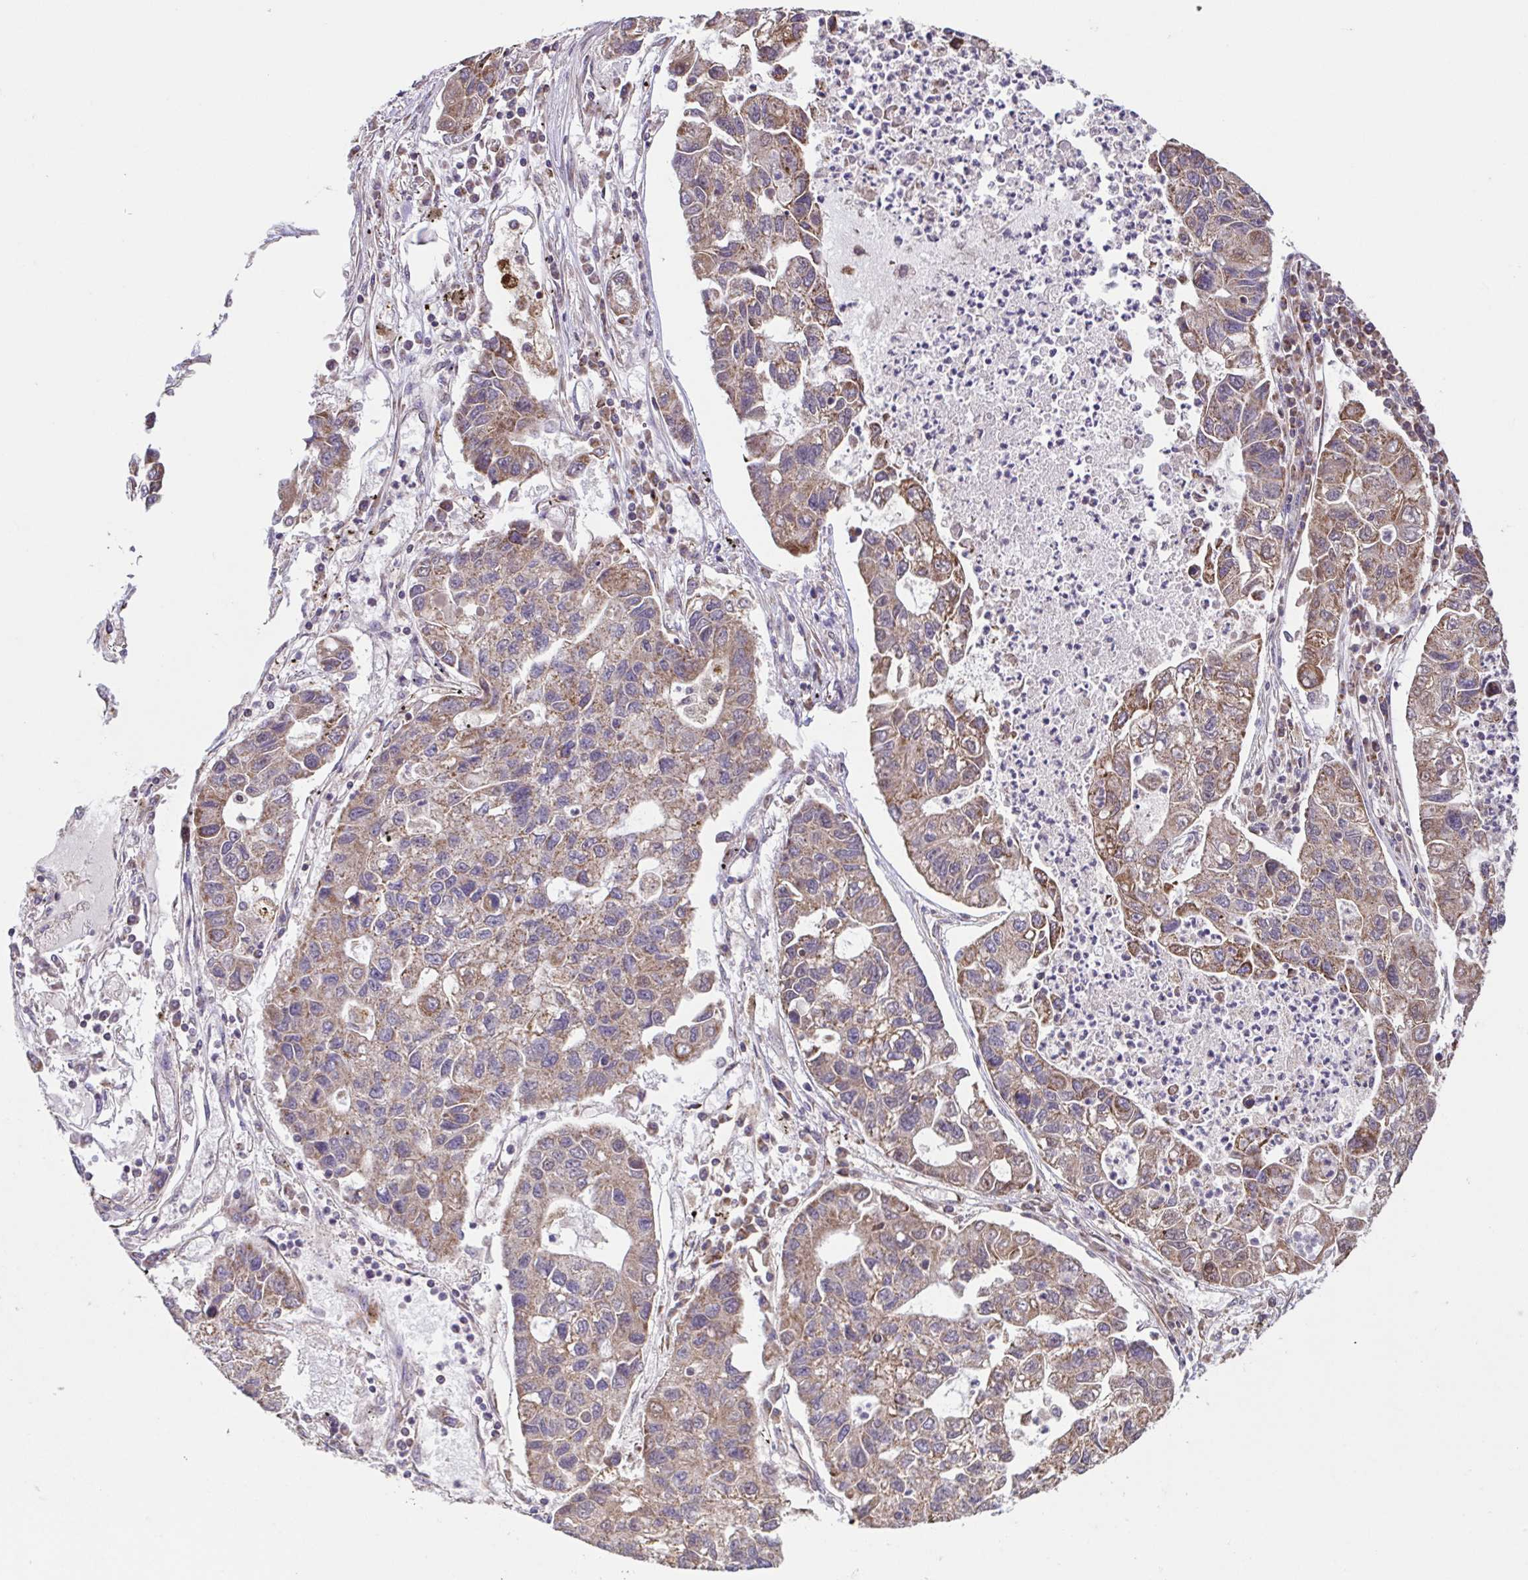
{"staining": {"intensity": "moderate", "quantity": ">75%", "location": "cytoplasmic/membranous"}, "tissue": "lung cancer", "cell_type": "Tumor cells", "image_type": "cancer", "snomed": [{"axis": "morphology", "description": "Adenocarcinoma, NOS"}, {"axis": "topography", "description": "Bronchus"}, {"axis": "topography", "description": "Lung"}], "caption": "A brown stain shows moderate cytoplasmic/membranous staining of a protein in lung cancer (adenocarcinoma) tumor cells.", "gene": "DIP2B", "patient": {"sex": "female", "age": 51}}